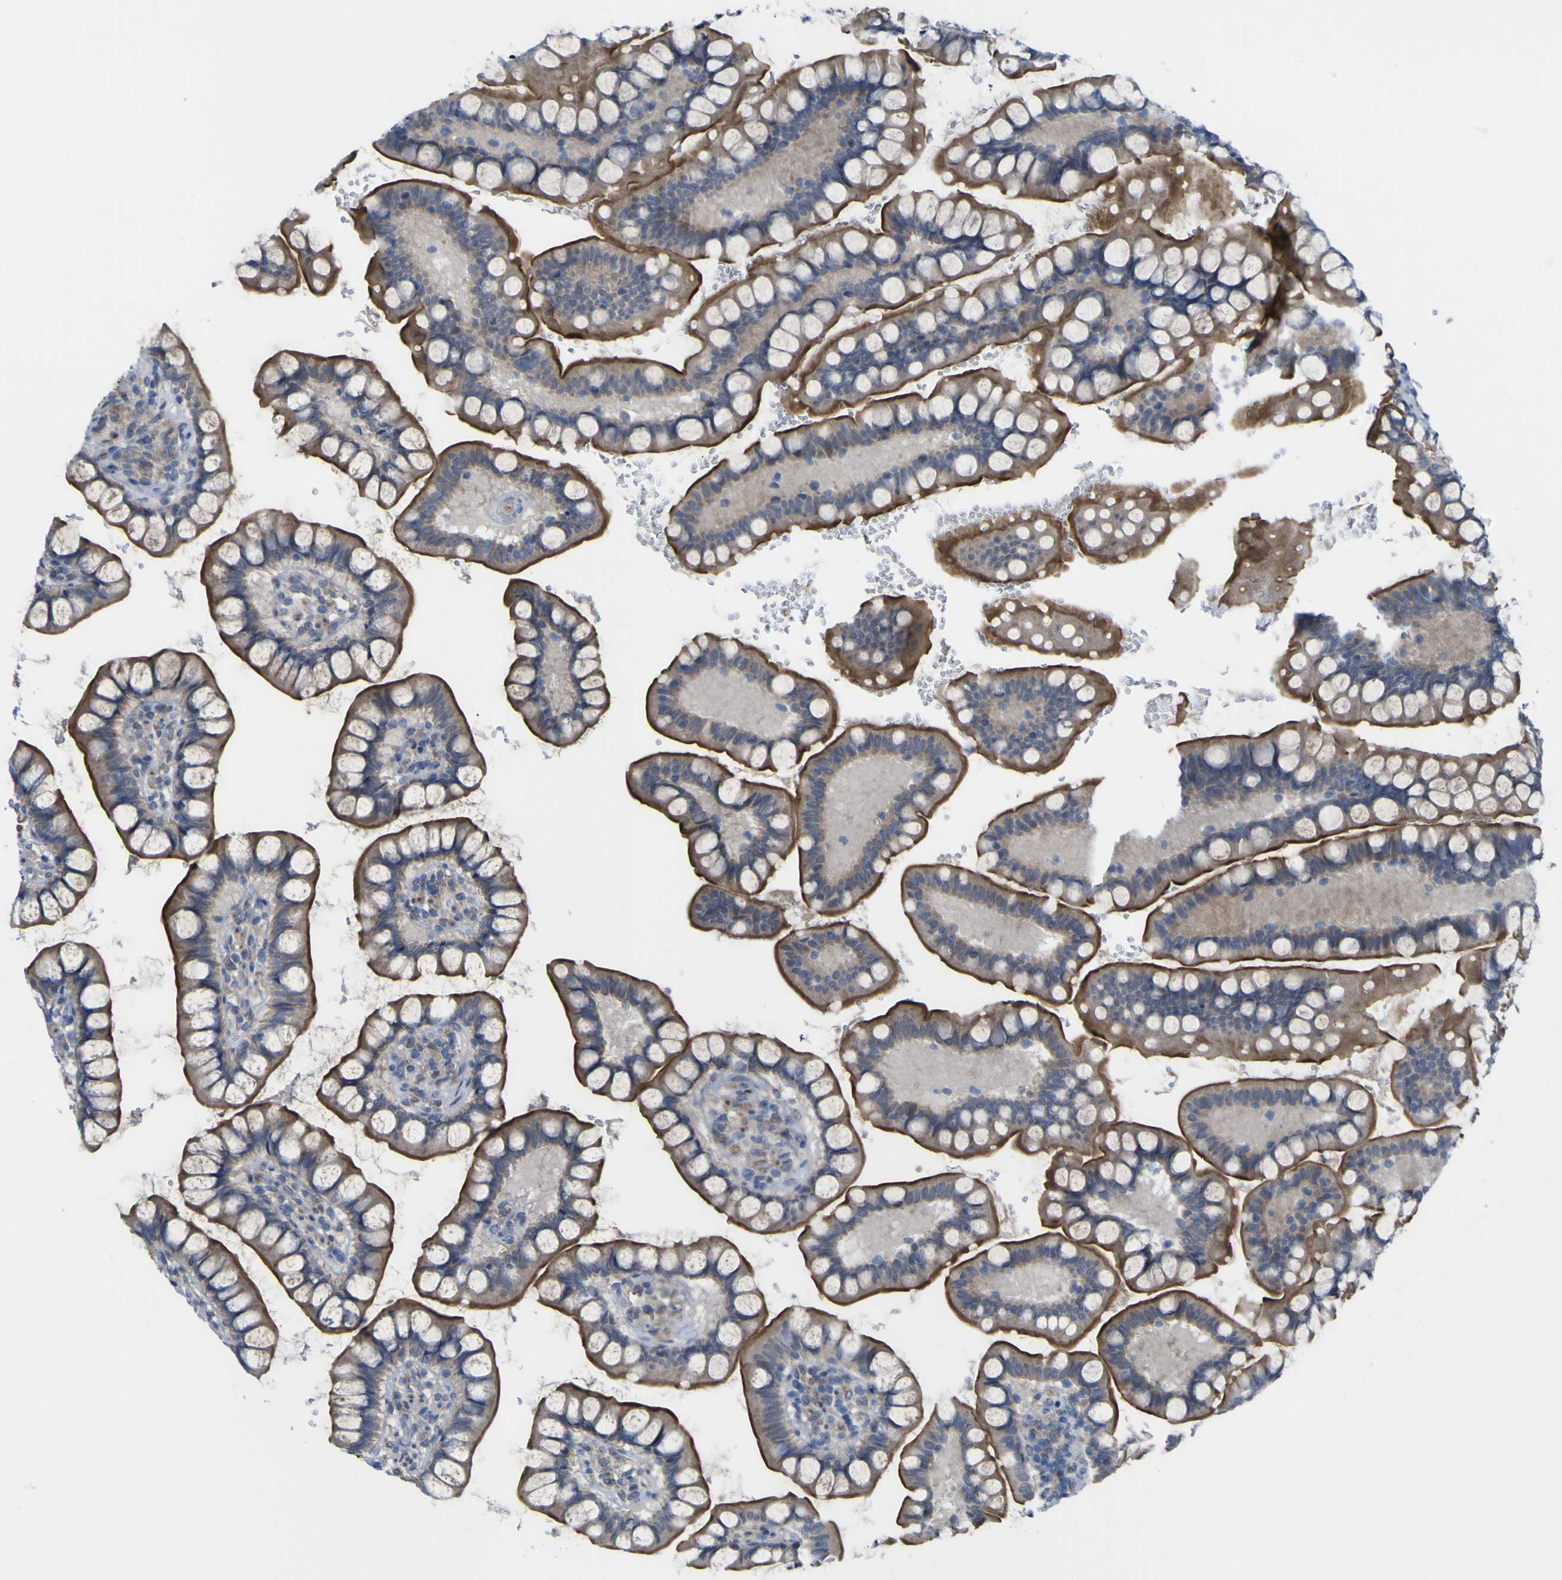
{"staining": {"intensity": "strong", "quantity": ">75%", "location": "cytoplasmic/membranous"}, "tissue": "small intestine", "cell_type": "Glandular cells", "image_type": "normal", "snomed": [{"axis": "morphology", "description": "Normal tissue, NOS"}, {"axis": "topography", "description": "Small intestine"}], "caption": "Brown immunohistochemical staining in unremarkable human small intestine shows strong cytoplasmic/membranous expression in about >75% of glandular cells.", "gene": "TNFRSF11A", "patient": {"sex": "female", "age": 58}}